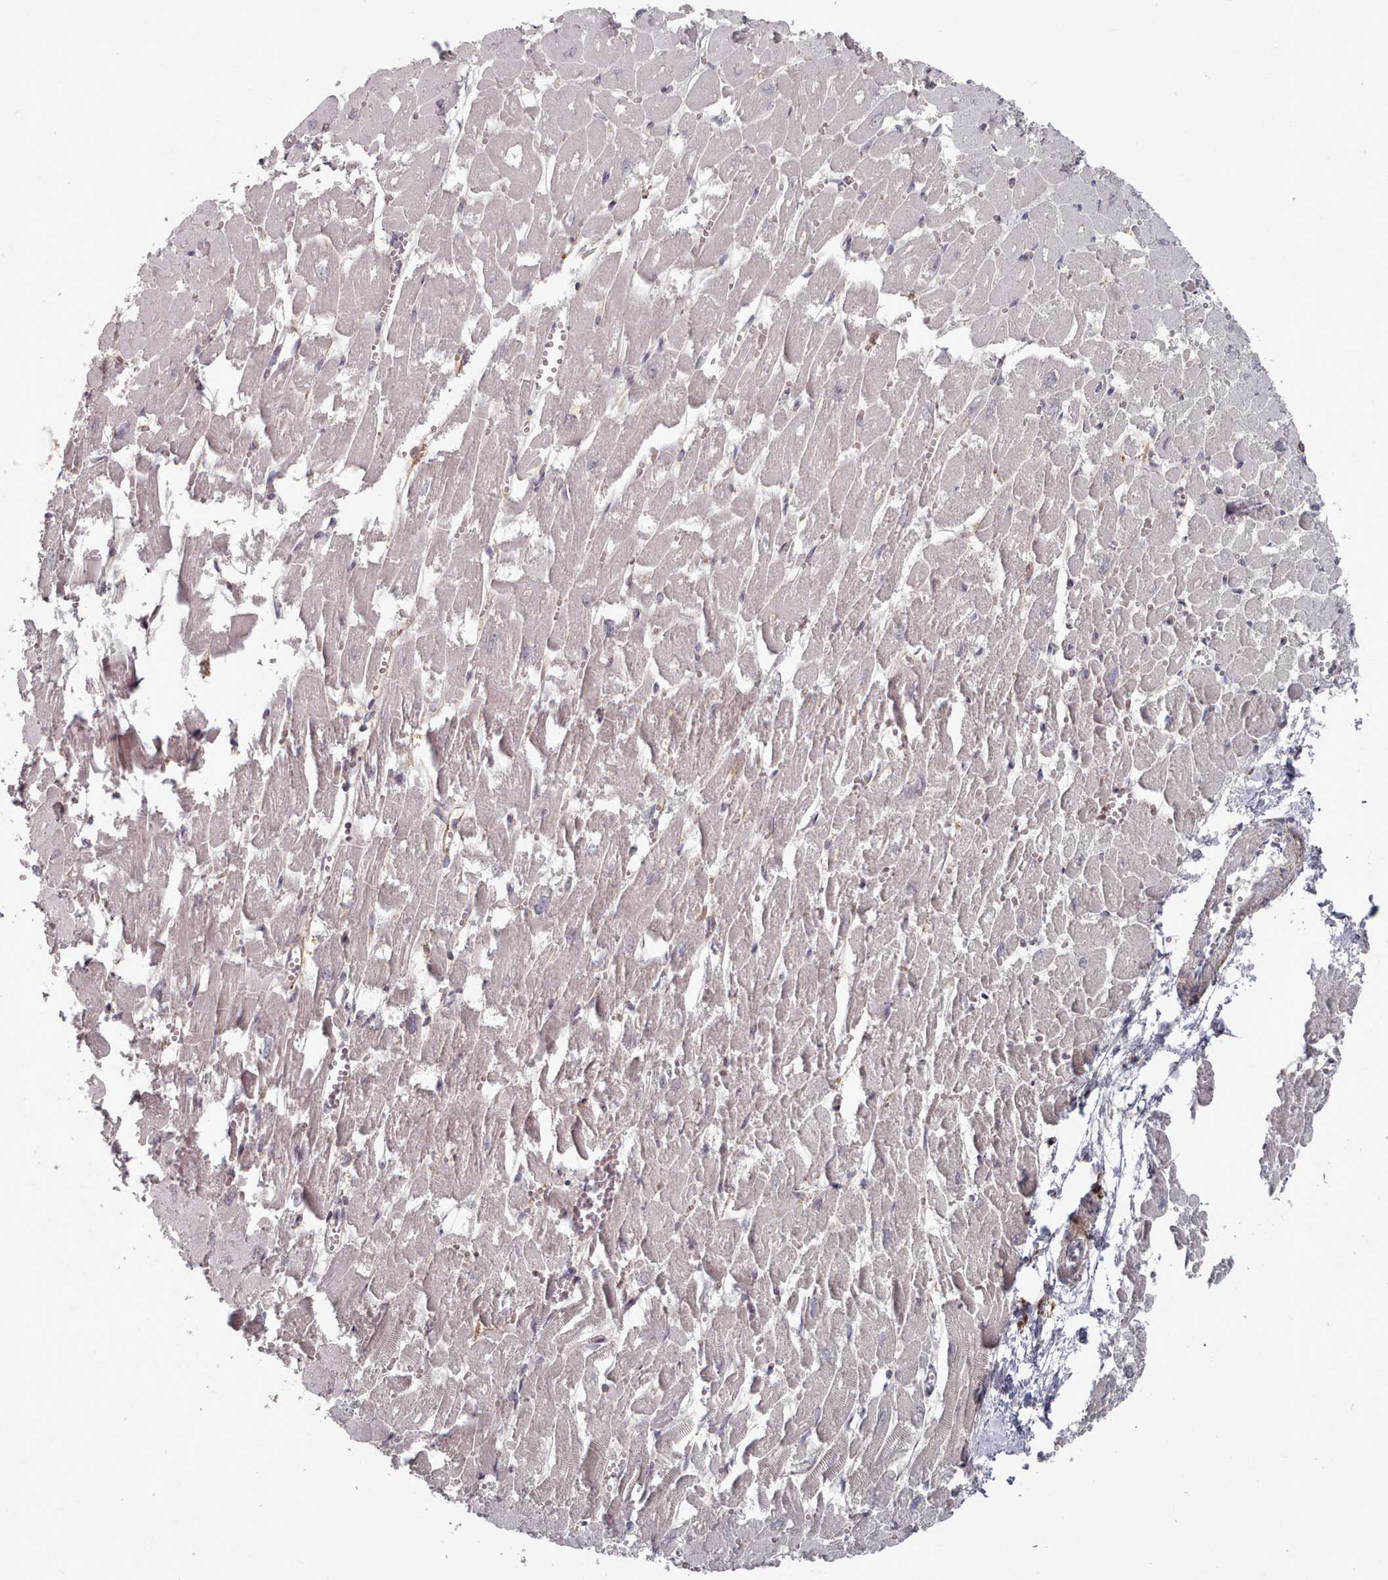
{"staining": {"intensity": "weak", "quantity": "<25%", "location": "cytoplasmic/membranous"}, "tissue": "heart muscle", "cell_type": "Cardiomyocytes", "image_type": "normal", "snomed": [{"axis": "morphology", "description": "Normal tissue, NOS"}, {"axis": "topography", "description": "Heart"}], "caption": "Benign heart muscle was stained to show a protein in brown. There is no significant expression in cardiomyocytes. Brightfield microscopy of immunohistochemistry (IHC) stained with DAB (3,3'-diaminobenzidine) (brown) and hematoxylin (blue), captured at high magnification.", "gene": "COL8A2", "patient": {"sex": "male", "age": 54}}